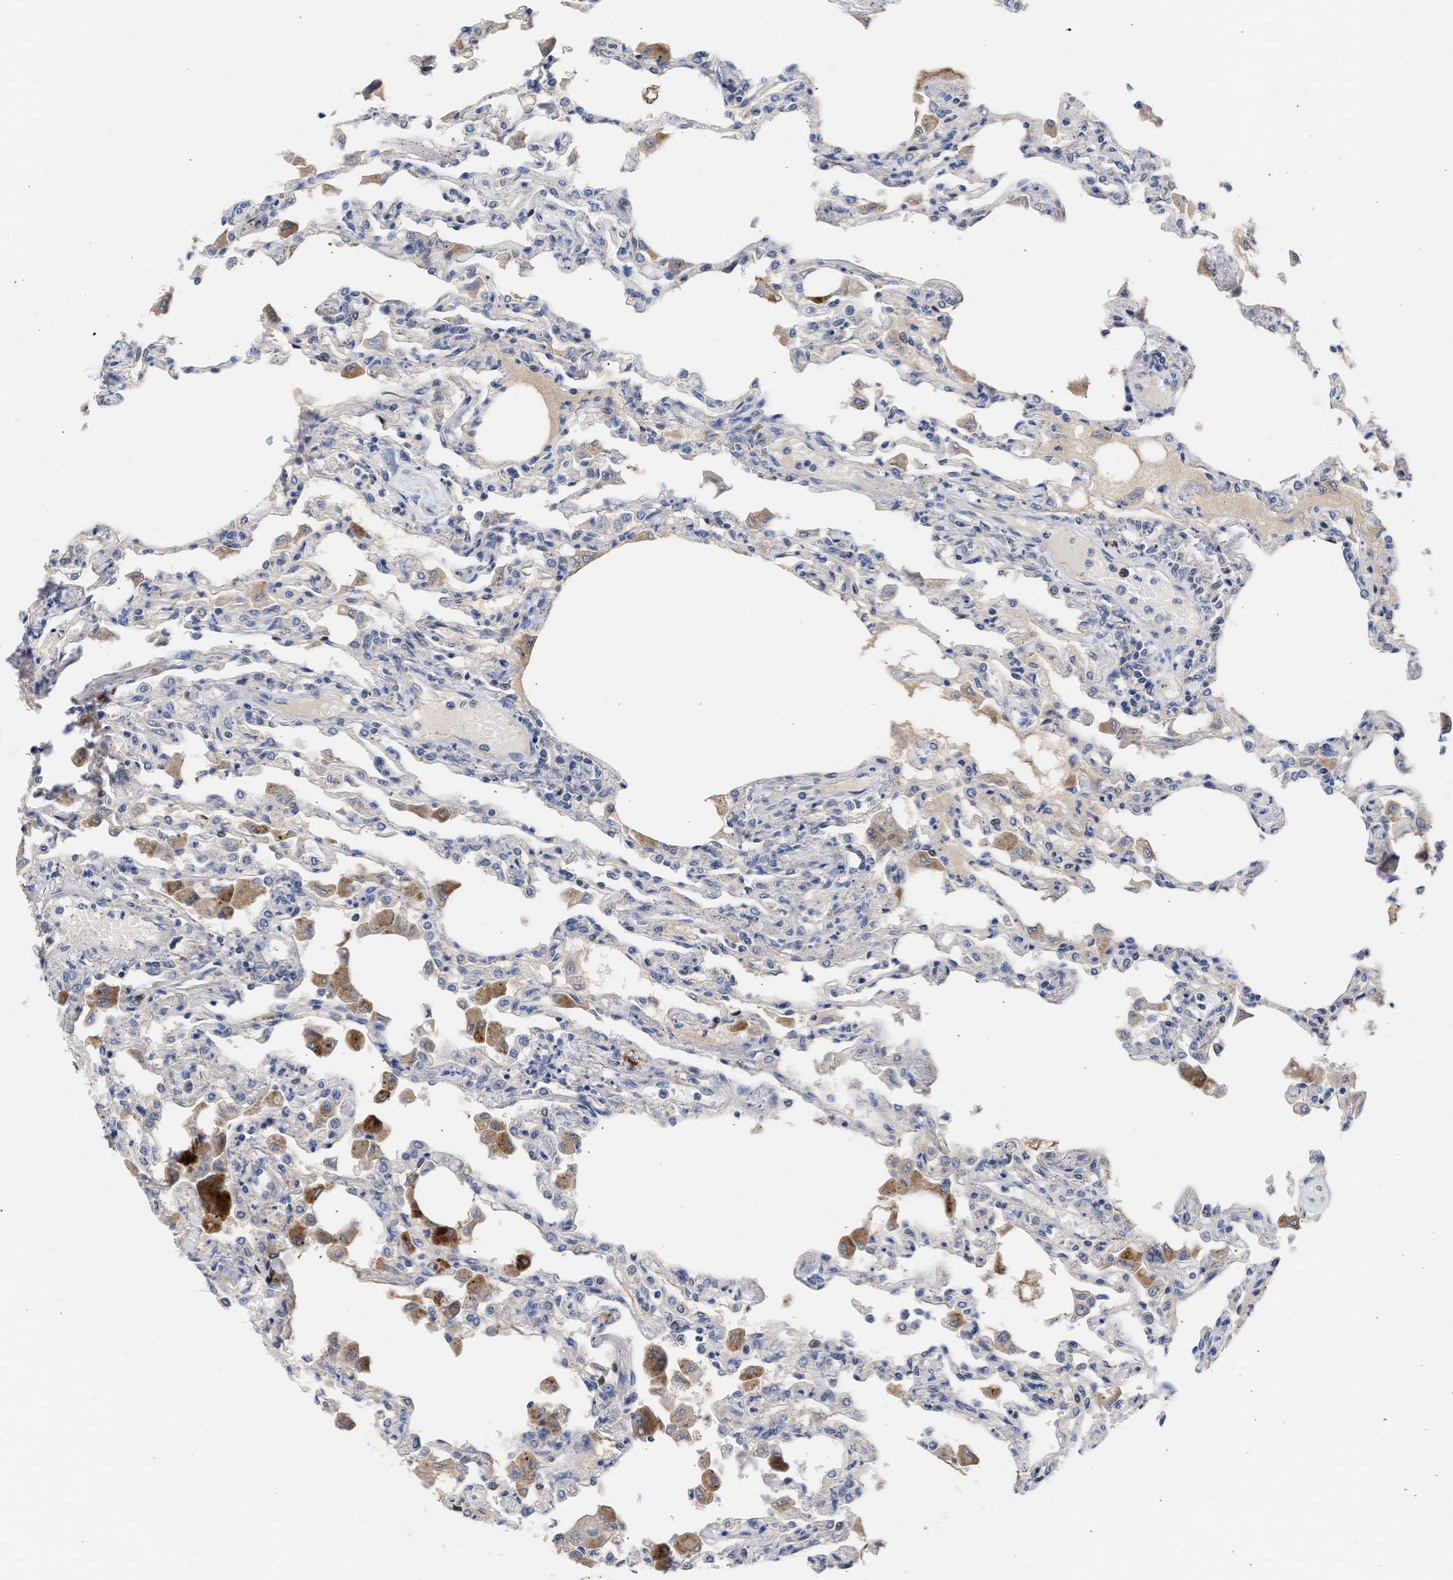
{"staining": {"intensity": "weak", "quantity": "<25%", "location": "cytoplasmic/membranous"}, "tissue": "lung", "cell_type": "Alveolar cells", "image_type": "normal", "snomed": [{"axis": "morphology", "description": "Normal tissue, NOS"}, {"axis": "topography", "description": "Bronchus"}, {"axis": "topography", "description": "Lung"}], "caption": "Immunohistochemistry photomicrograph of benign lung: lung stained with DAB displays no significant protein positivity in alveolar cells. Brightfield microscopy of immunohistochemistry (IHC) stained with DAB (brown) and hematoxylin (blue), captured at high magnification.", "gene": "ARHGEF4", "patient": {"sex": "female", "age": 49}}